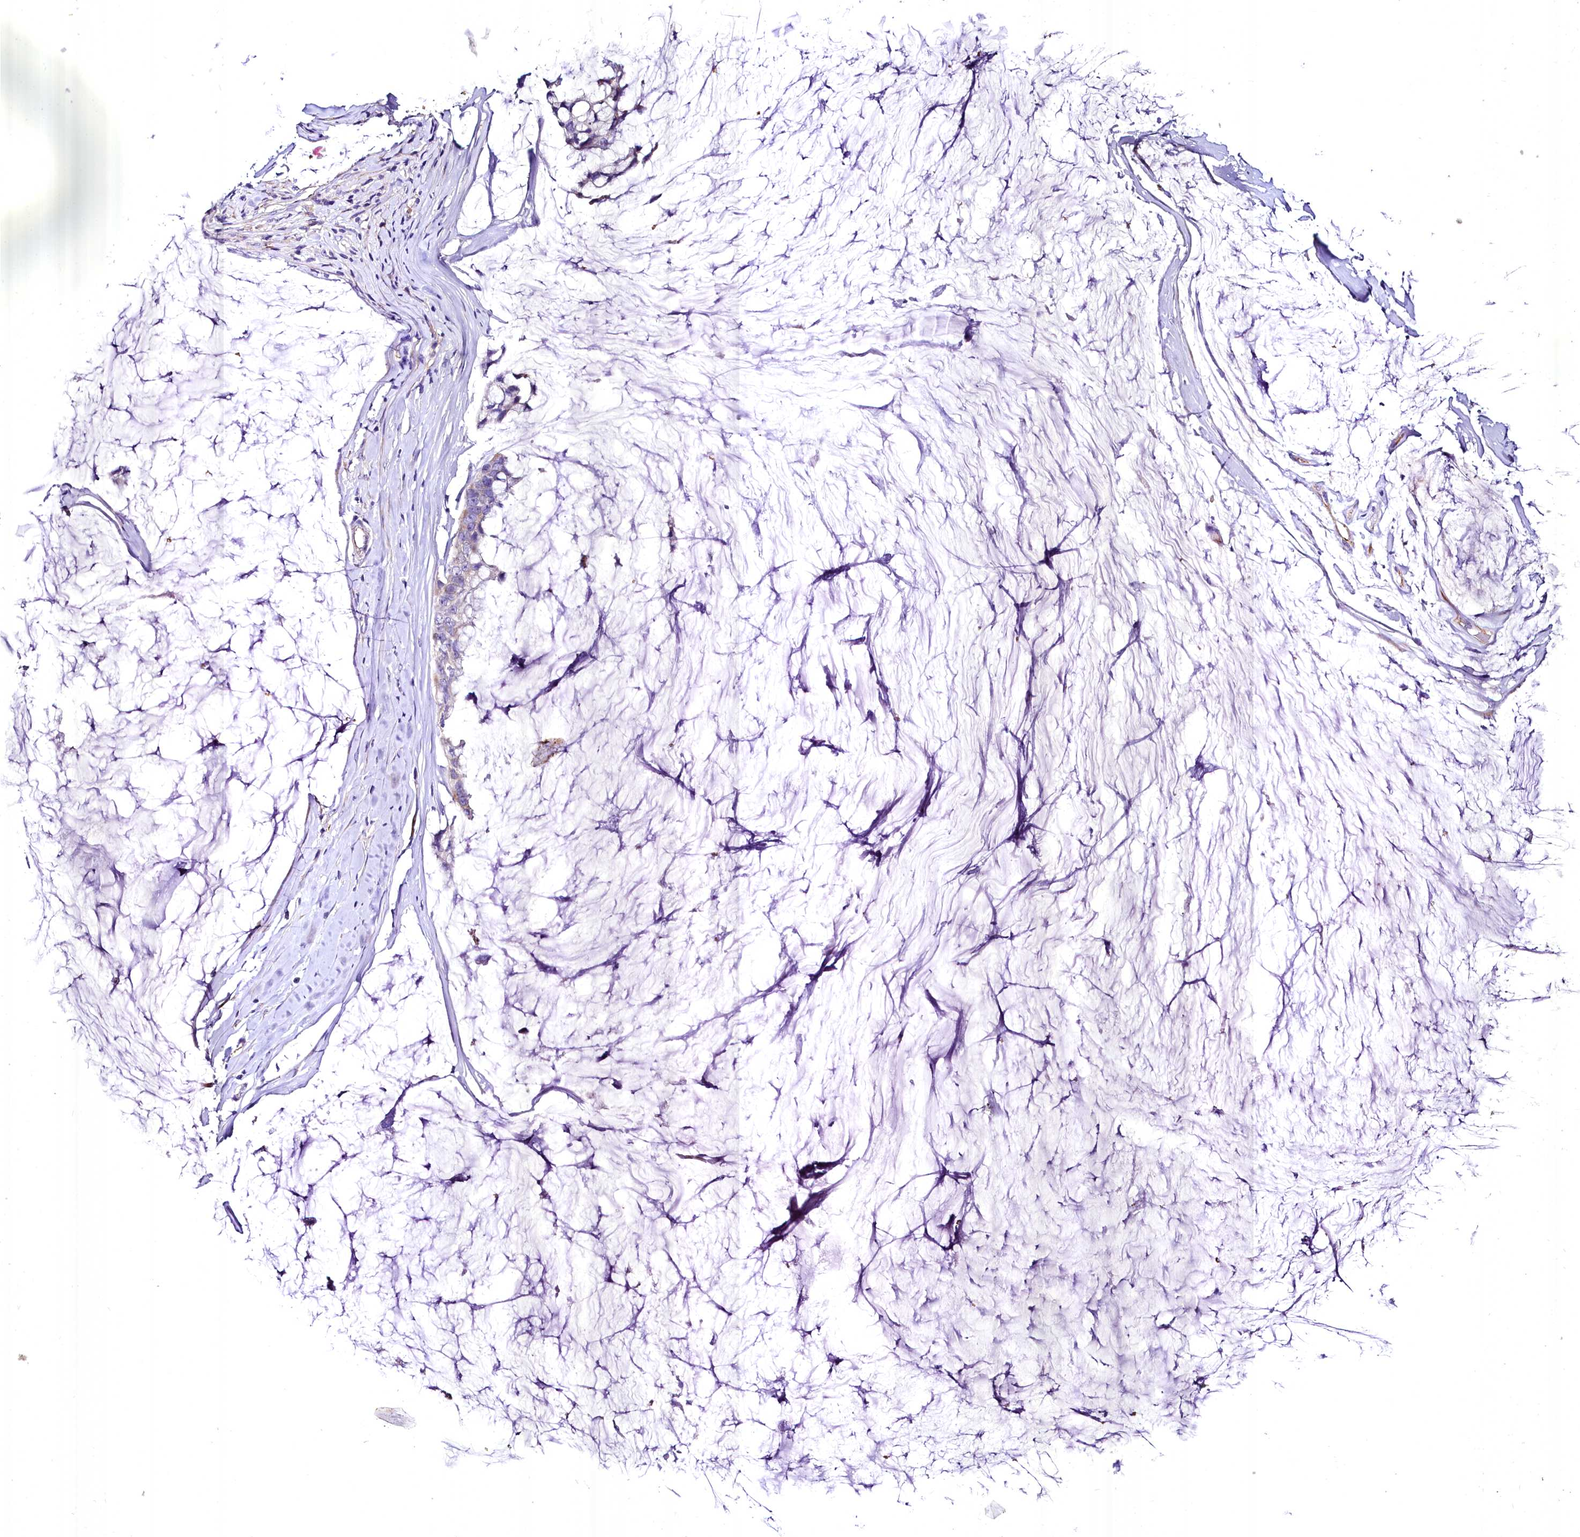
{"staining": {"intensity": "negative", "quantity": "none", "location": "none"}, "tissue": "ovarian cancer", "cell_type": "Tumor cells", "image_type": "cancer", "snomed": [{"axis": "morphology", "description": "Cystadenocarcinoma, mucinous, NOS"}, {"axis": "topography", "description": "Ovary"}], "caption": "High power microscopy image of an IHC micrograph of ovarian cancer (mucinous cystadenocarcinoma), revealing no significant staining in tumor cells.", "gene": "MS4A18", "patient": {"sex": "female", "age": 39}}